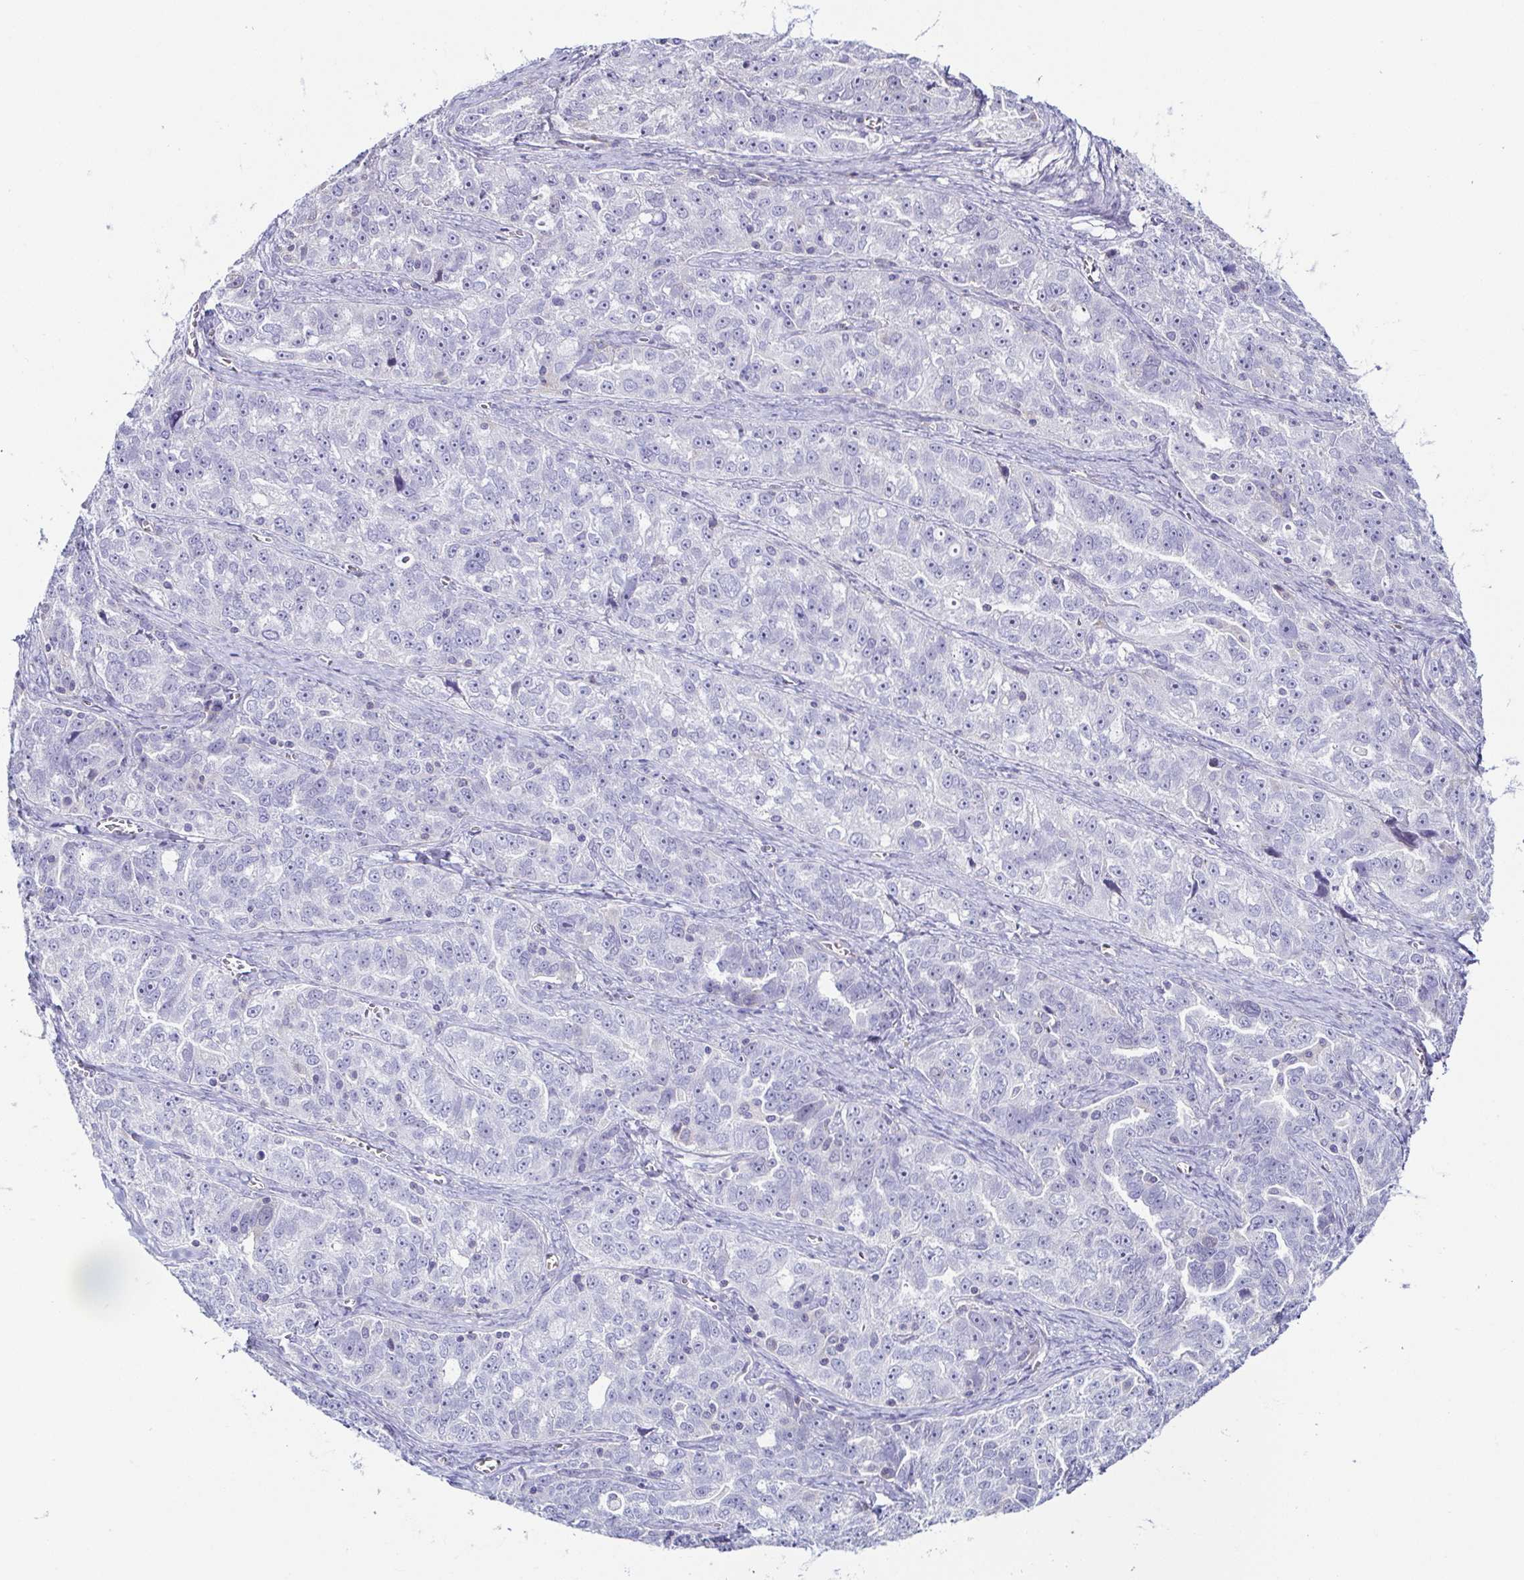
{"staining": {"intensity": "negative", "quantity": "none", "location": "none"}, "tissue": "ovarian cancer", "cell_type": "Tumor cells", "image_type": "cancer", "snomed": [{"axis": "morphology", "description": "Cystadenocarcinoma, serous, NOS"}, {"axis": "topography", "description": "Ovary"}], "caption": "Micrograph shows no significant protein positivity in tumor cells of ovarian cancer.", "gene": "FAM162B", "patient": {"sex": "female", "age": 51}}